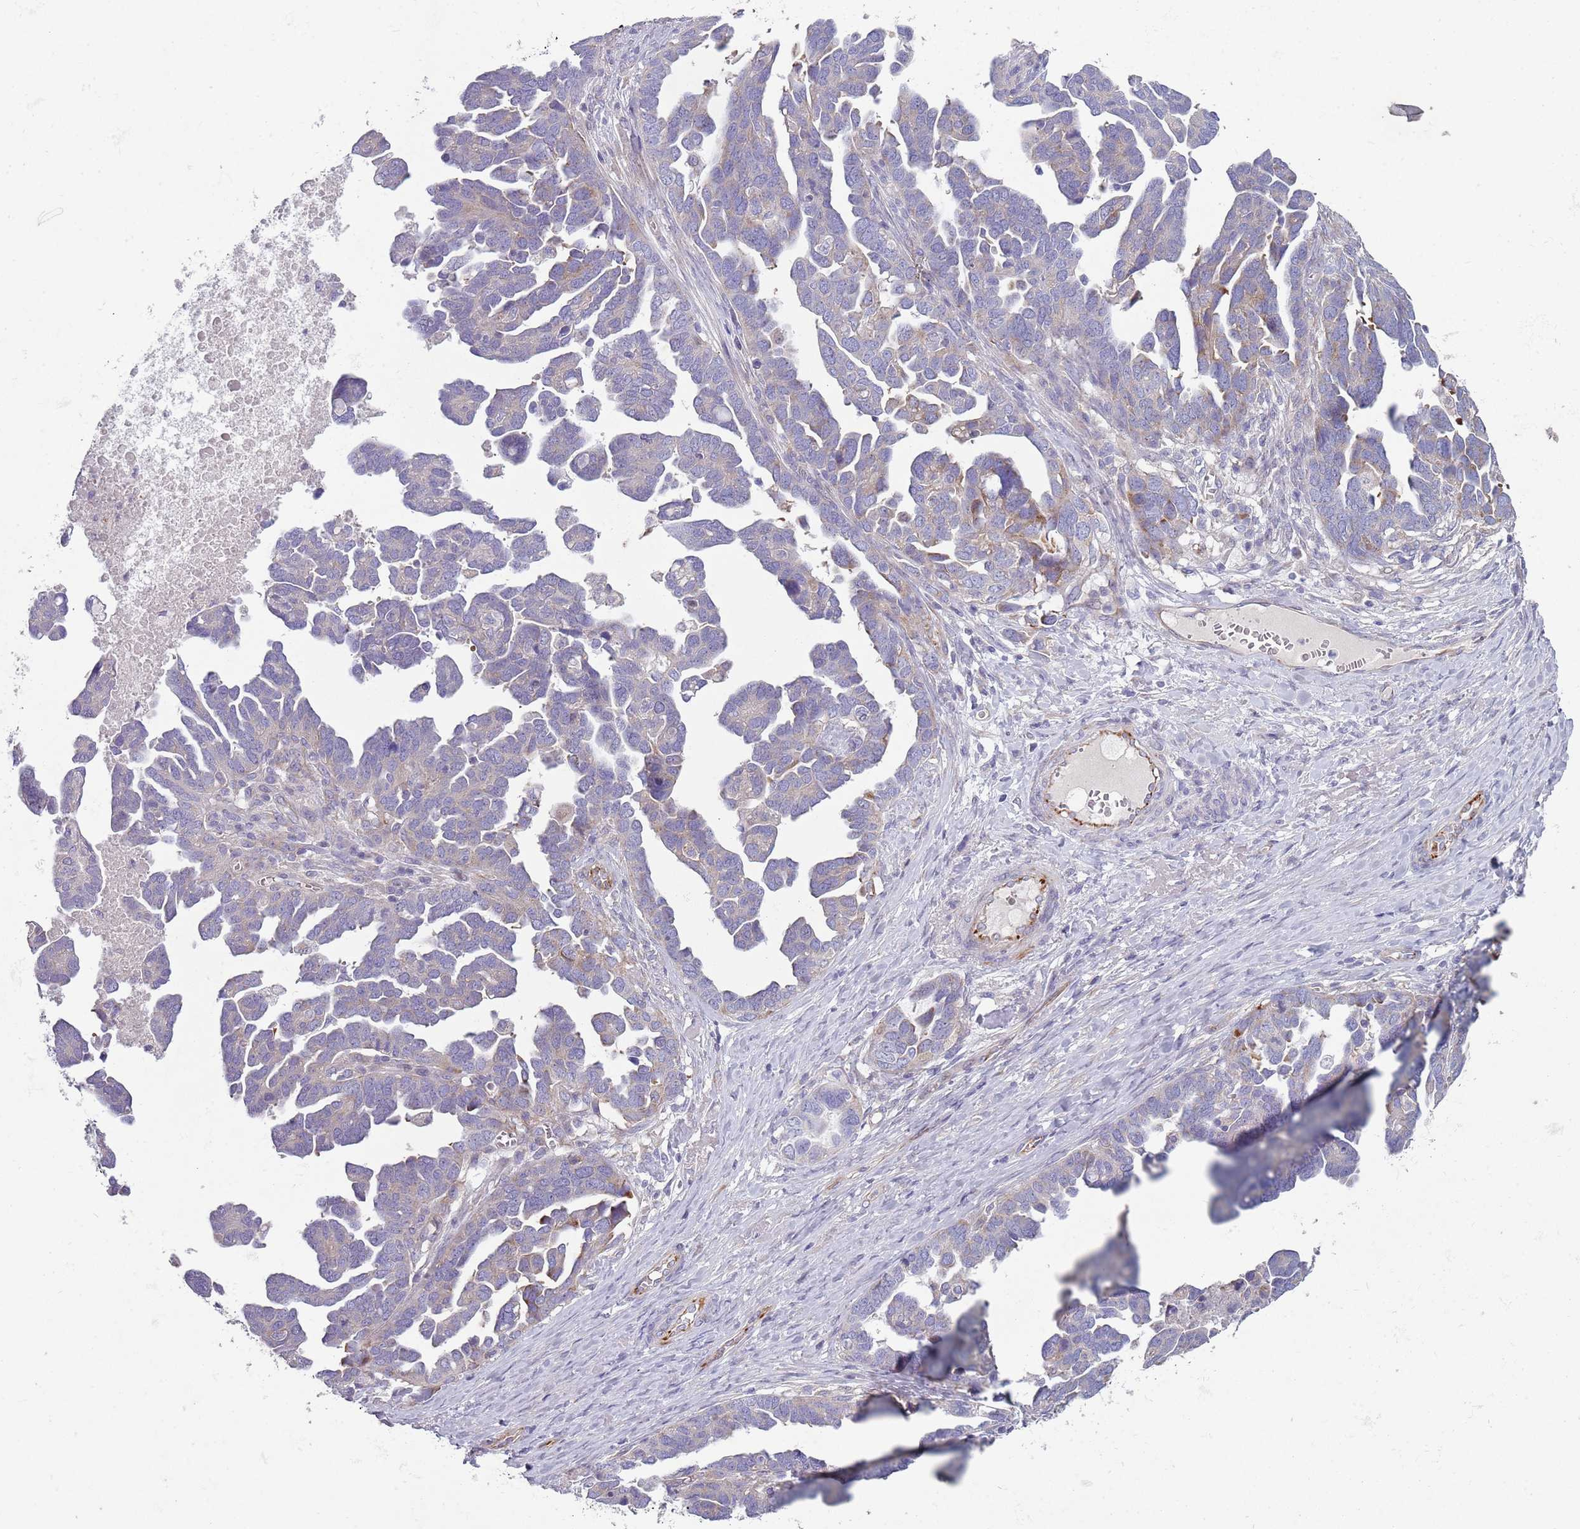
{"staining": {"intensity": "negative", "quantity": "none", "location": "none"}, "tissue": "ovarian cancer", "cell_type": "Tumor cells", "image_type": "cancer", "snomed": [{"axis": "morphology", "description": "Cystadenocarcinoma, serous, NOS"}, {"axis": "topography", "description": "Ovary"}], "caption": "Immunohistochemical staining of human ovarian cancer demonstrates no significant staining in tumor cells.", "gene": "ZNF583", "patient": {"sex": "female", "age": 54}}